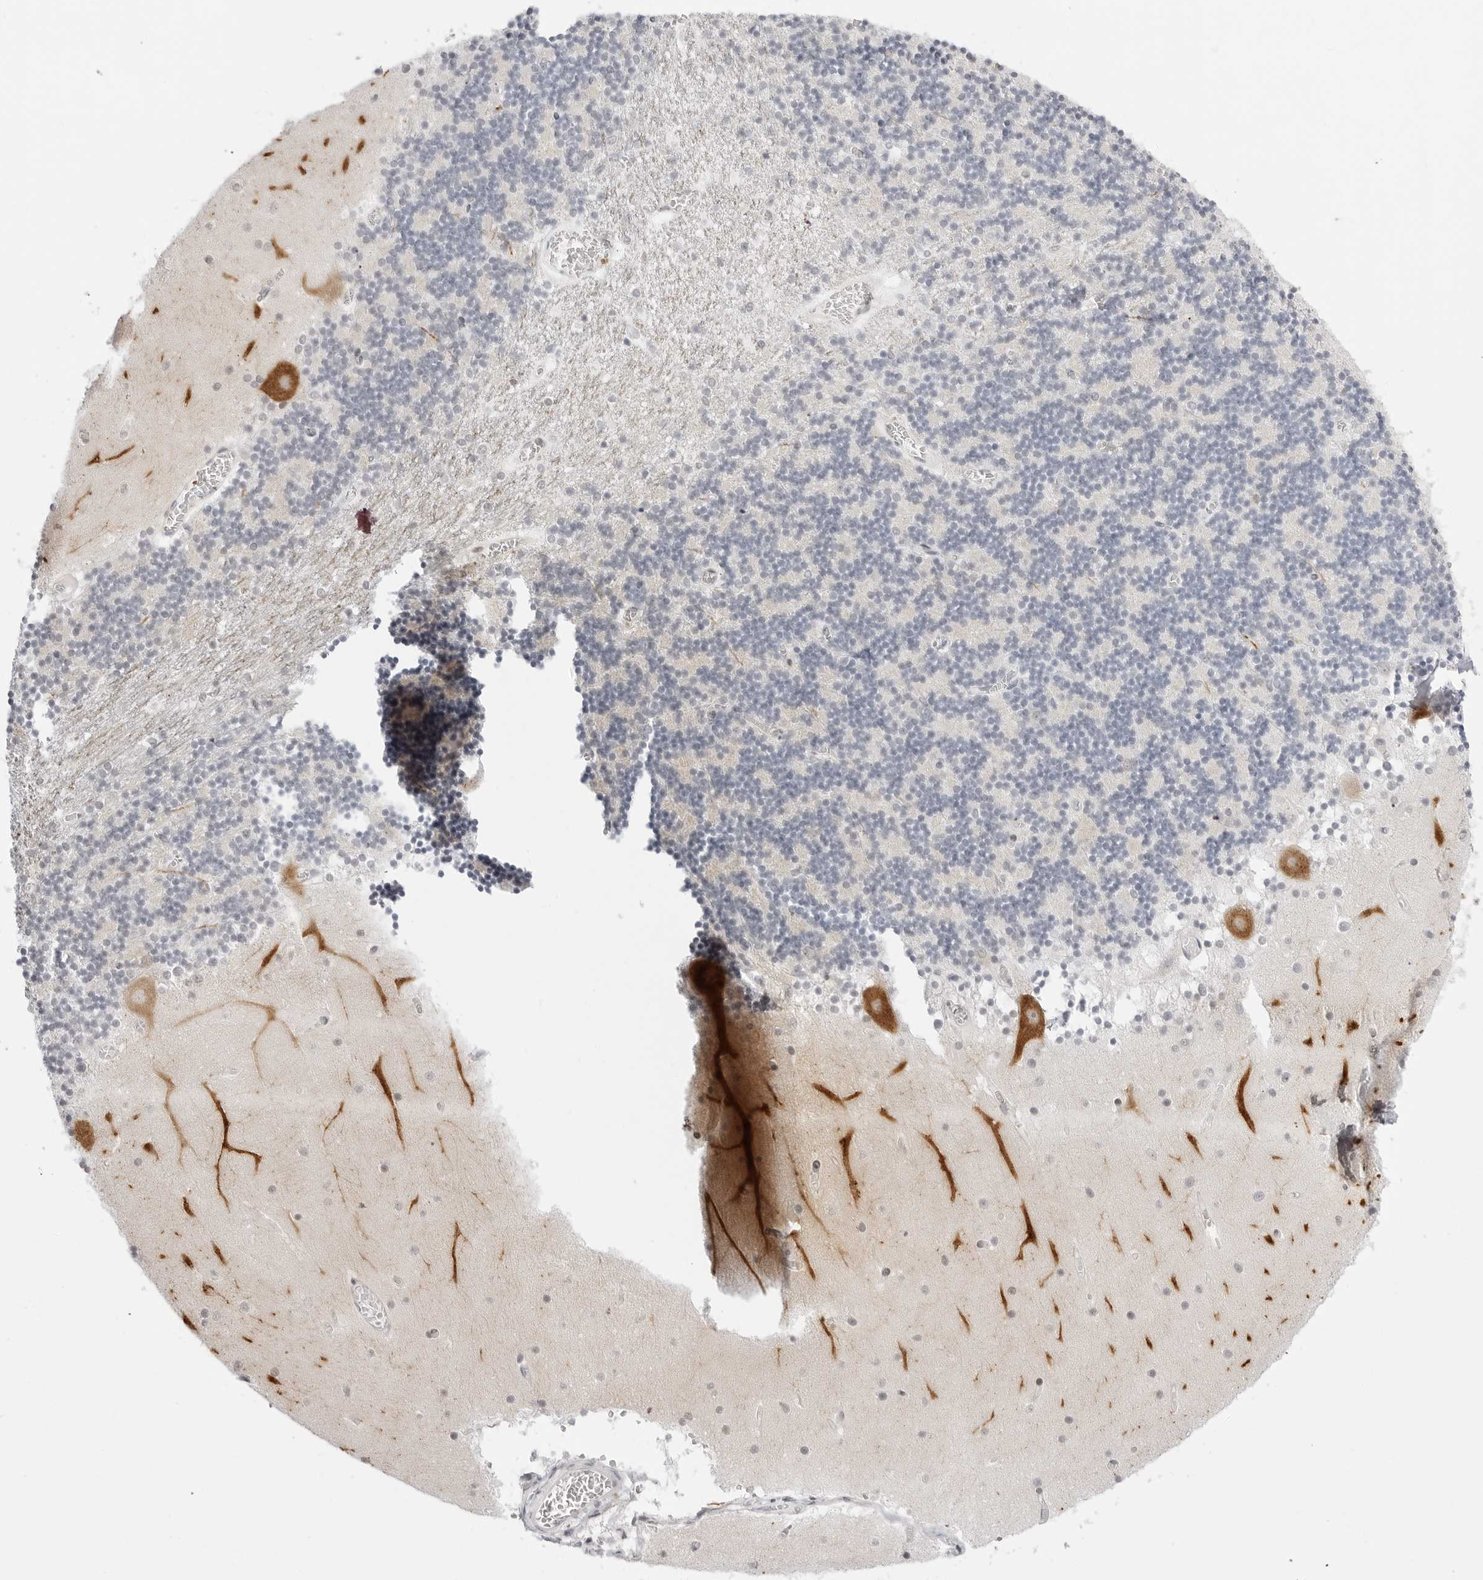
{"staining": {"intensity": "negative", "quantity": "none", "location": "none"}, "tissue": "cerebellum", "cell_type": "Cells in granular layer", "image_type": "normal", "snomed": [{"axis": "morphology", "description": "Normal tissue, NOS"}, {"axis": "topography", "description": "Cerebellum"}], "caption": "Immunohistochemistry photomicrograph of benign cerebellum: cerebellum stained with DAB demonstrates no significant protein expression in cells in granular layer.", "gene": "PPP2R5C", "patient": {"sex": "female", "age": 28}}